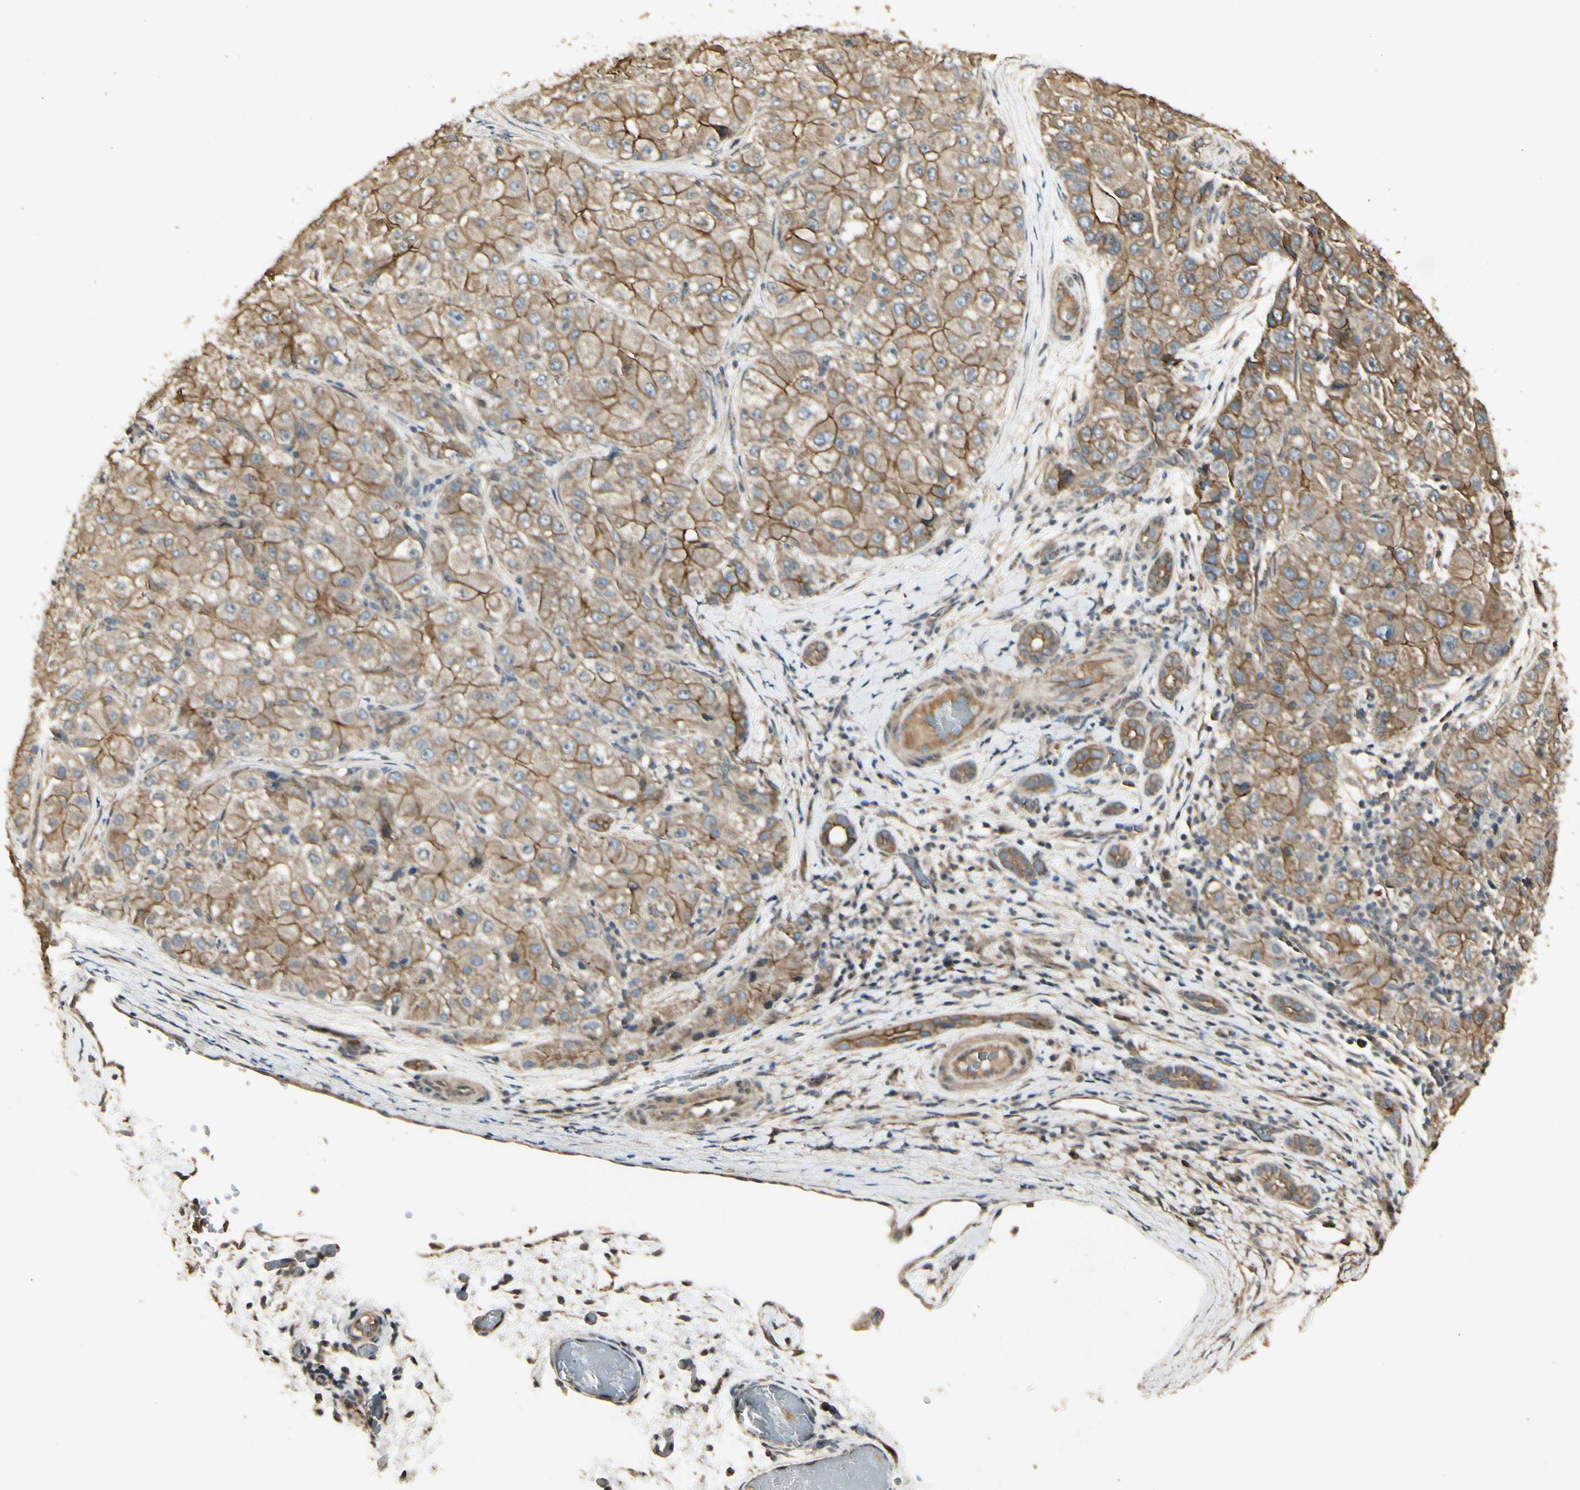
{"staining": {"intensity": "moderate", "quantity": ">75%", "location": "cytoplasmic/membranous"}, "tissue": "liver cancer", "cell_type": "Tumor cells", "image_type": "cancer", "snomed": [{"axis": "morphology", "description": "Carcinoma, Hepatocellular, NOS"}, {"axis": "topography", "description": "Liver"}], "caption": "Liver hepatocellular carcinoma stained with immunohistochemistry (IHC) displays moderate cytoplasmic/membranous positivity in approximately >75% of tumor cells. (DAB IHC with brightfield microscopy, high magnification).", "gene": "RNF180", "patient": {"sex": "male", "age": 80}}